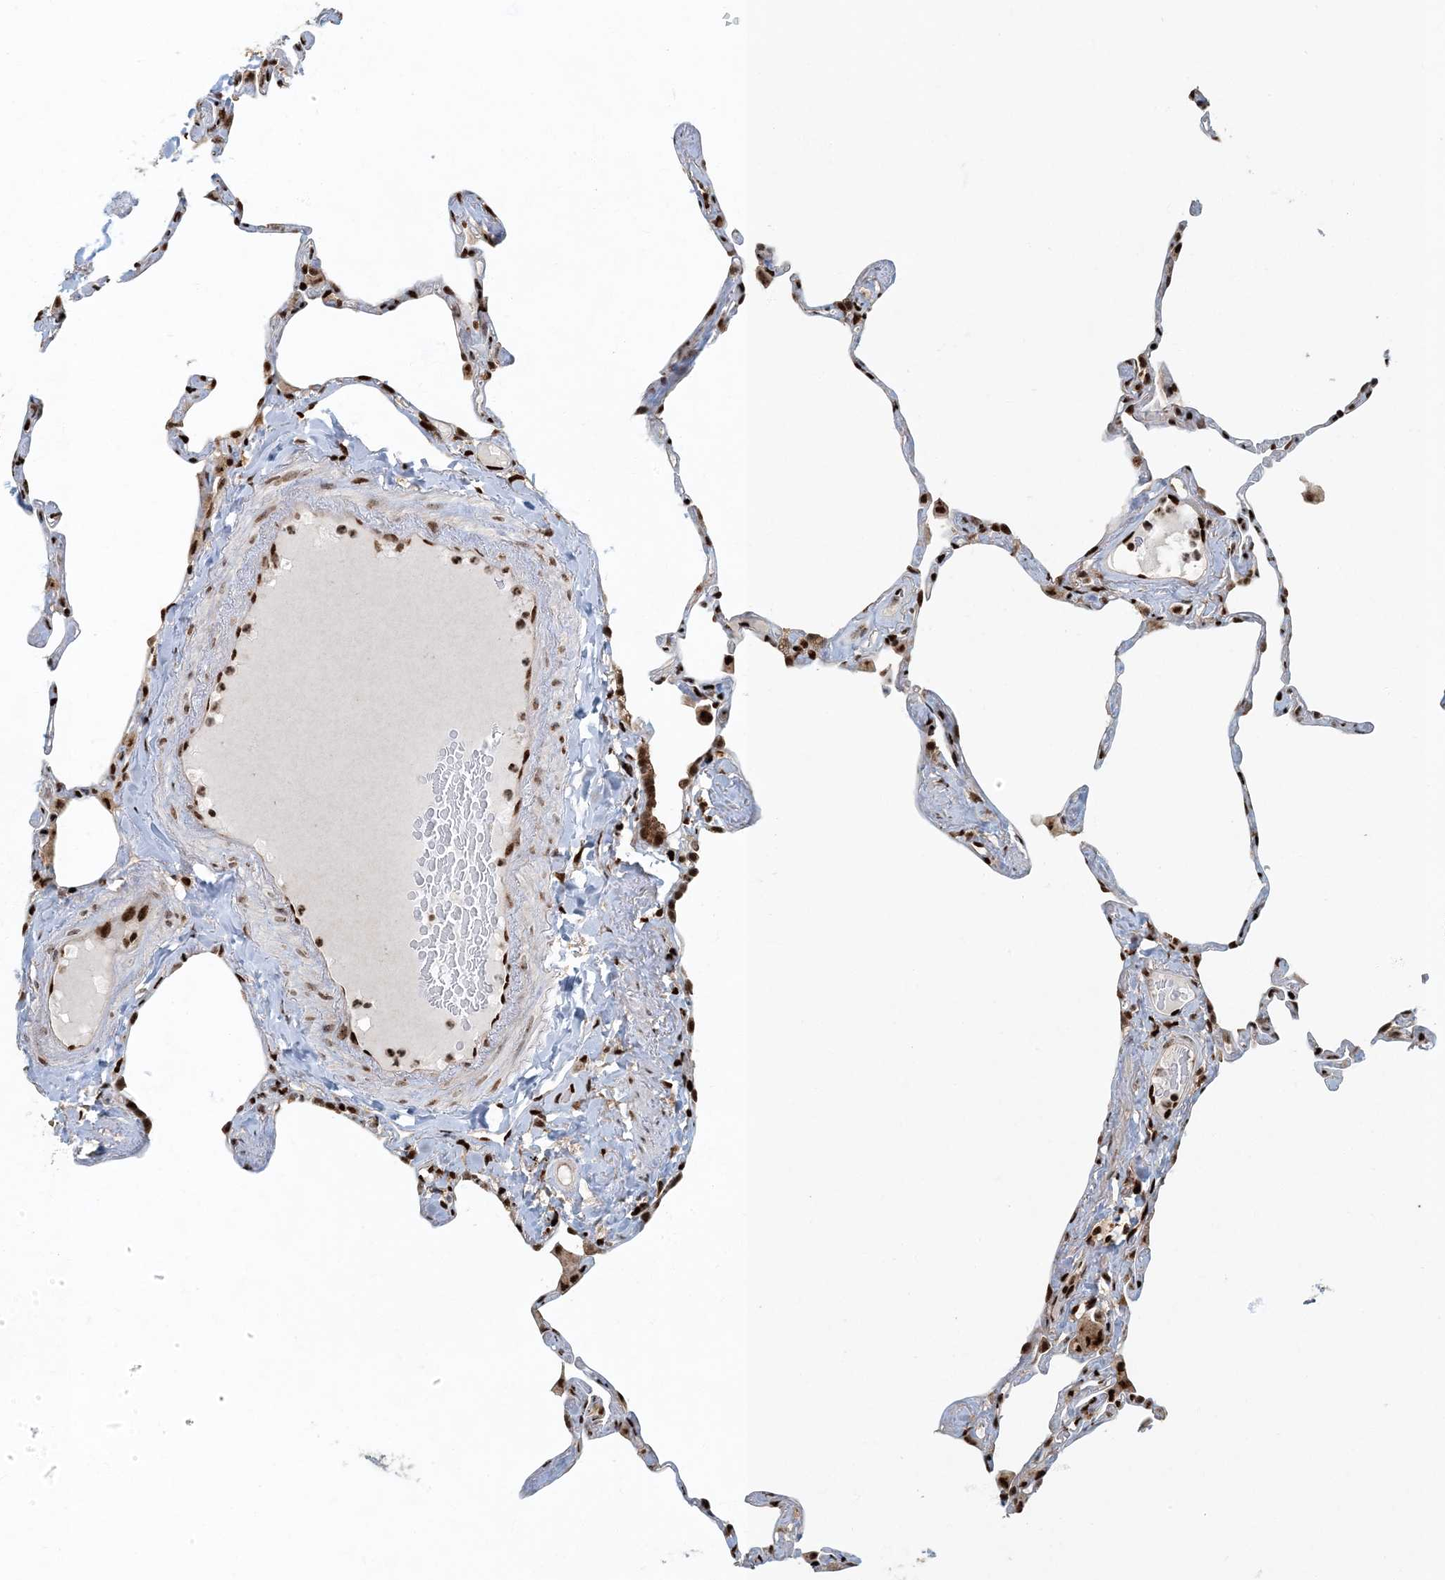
{"staining": {"intensity": "moderate", "quantity": ">75%", "location": "nuclear"}, "tissue": "lung", "cell_type": "Alveolar cells", "image_type": "normal", "snomed": [{"axis": "morphology", "description": "Normal tissue, NOS"}, {"axis": "topography", "description": "Lung"}], "caption": "Normal lung exhibits moderate nuclear staining in approximately >75% of alveolar cells, visualized by immunohistochemistry.", "gene": "MBD1", "patient": {"sex": "male", "age": 65}}